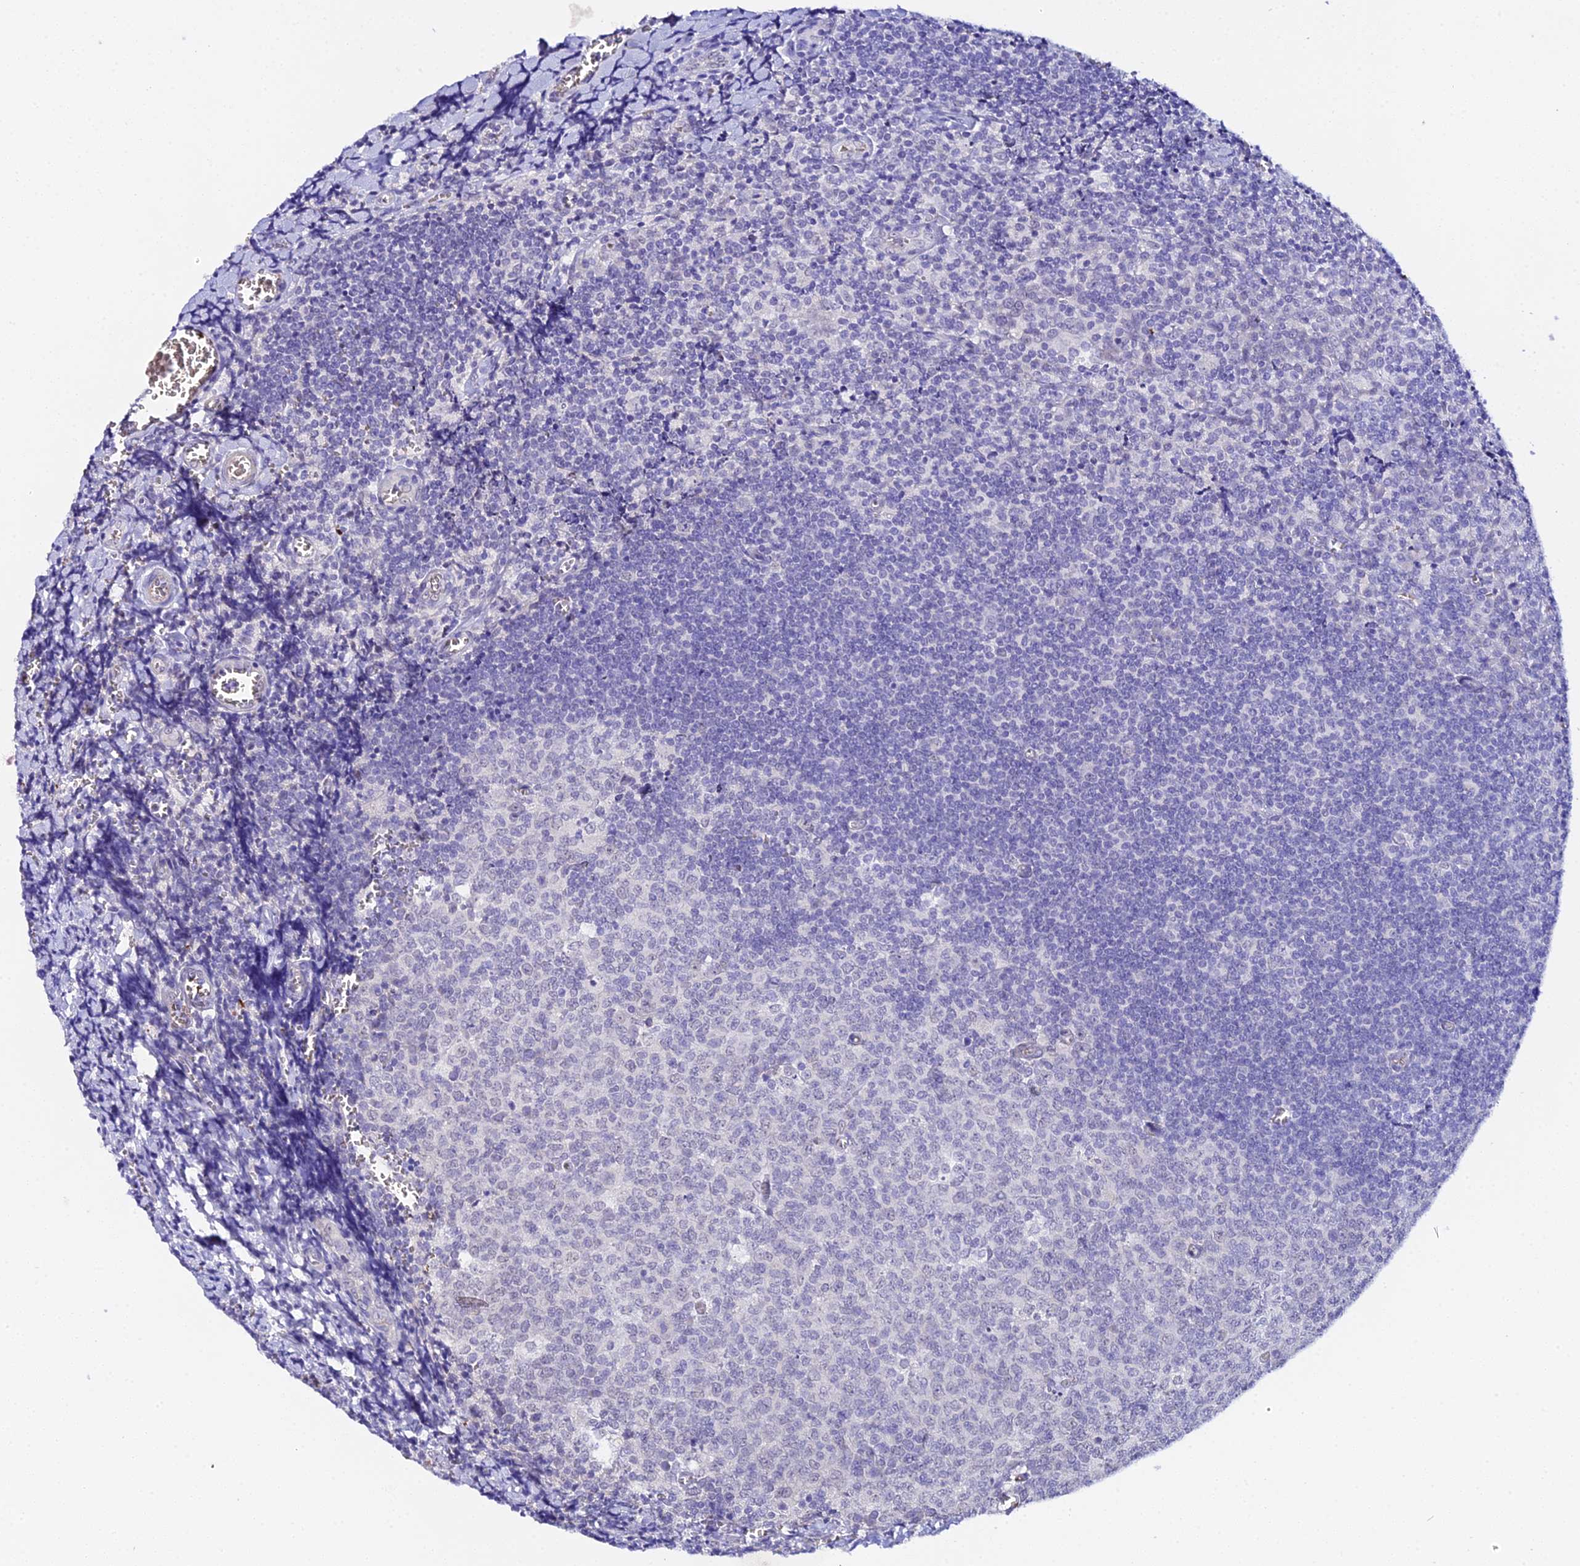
{"staining": {"intensity": "negative", "quantity": "none", "location": "none"}, "tissue": "tonsil", "cell_type": "Germinal center cells", "image_type": "normal", "snomed": [{"axis": "morphology", "description": "Normal tissue, NOS"}, {"axis": "topography", "description": "Tonsil"}], "caption": "This micrograph is of unremarkable tonsil stained with IHC to label a protein in brown with the nuclei are counter-stained blue. There is no expression in germinal center cells. (DAB IHC with hematoxylin counter stain).", "gene": "CFAP45", "patient": {"sex": "male", "age": 27}}